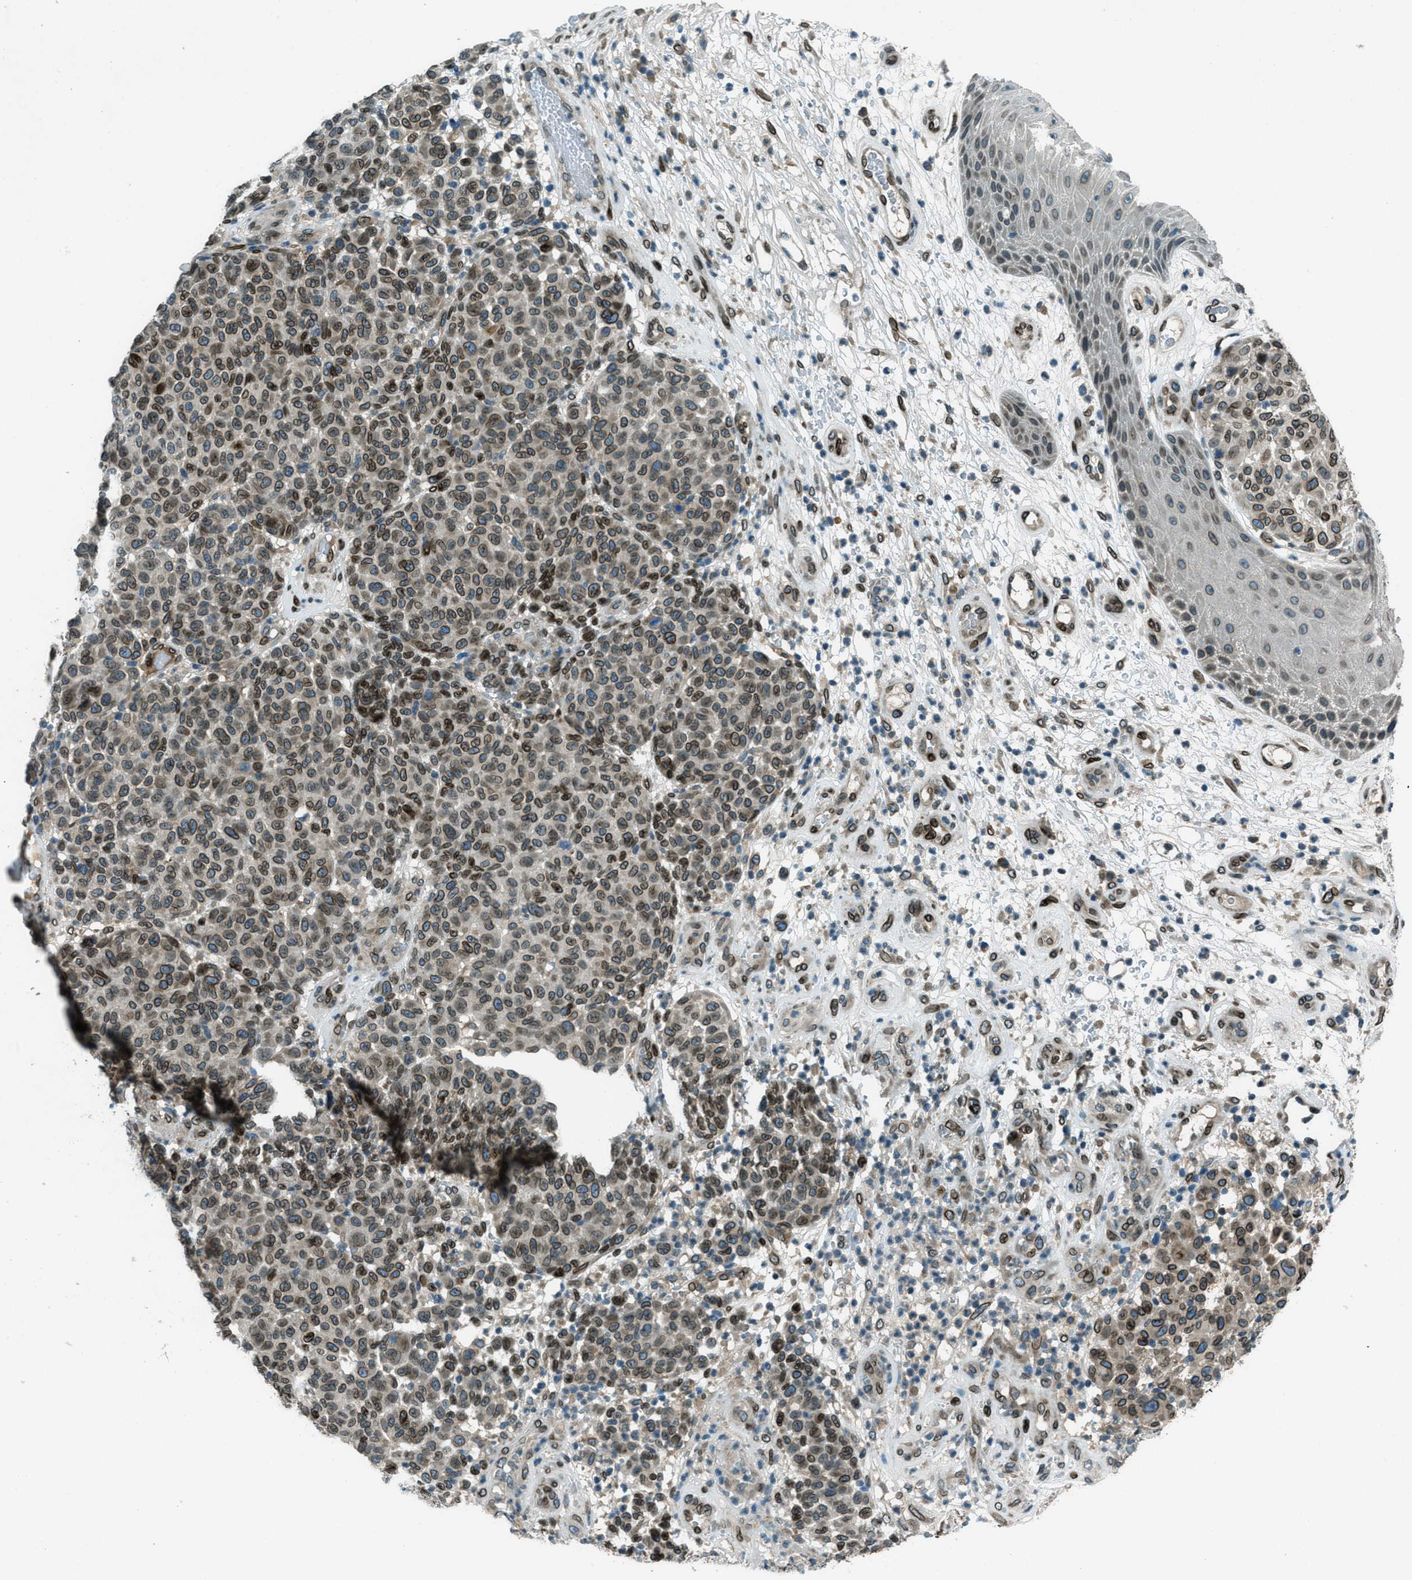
{"staining": {"intensity": "strong", "quantity": ">75%", "location": "cytoplasmic/membranous,nuclear"}, "tissue": "melanoma", "cell_type": "Tumor cells", "image_type": "cancer", "snomed": [{"axis": "morphology", "description": "Malignant melanoma, NOS"}, {"axis": "topography", "description": "Skin"}], "caption": "IHC (DAB) staining of melanoma demonstrates strong cytoplasmic/membranous and nuclear protein positivity in approximately >75% of tumor cells. (IHC, brightfield microscopy, high magnification).", "gene": "LEMD2", "patient": {"sex": "male", "age": 59}}